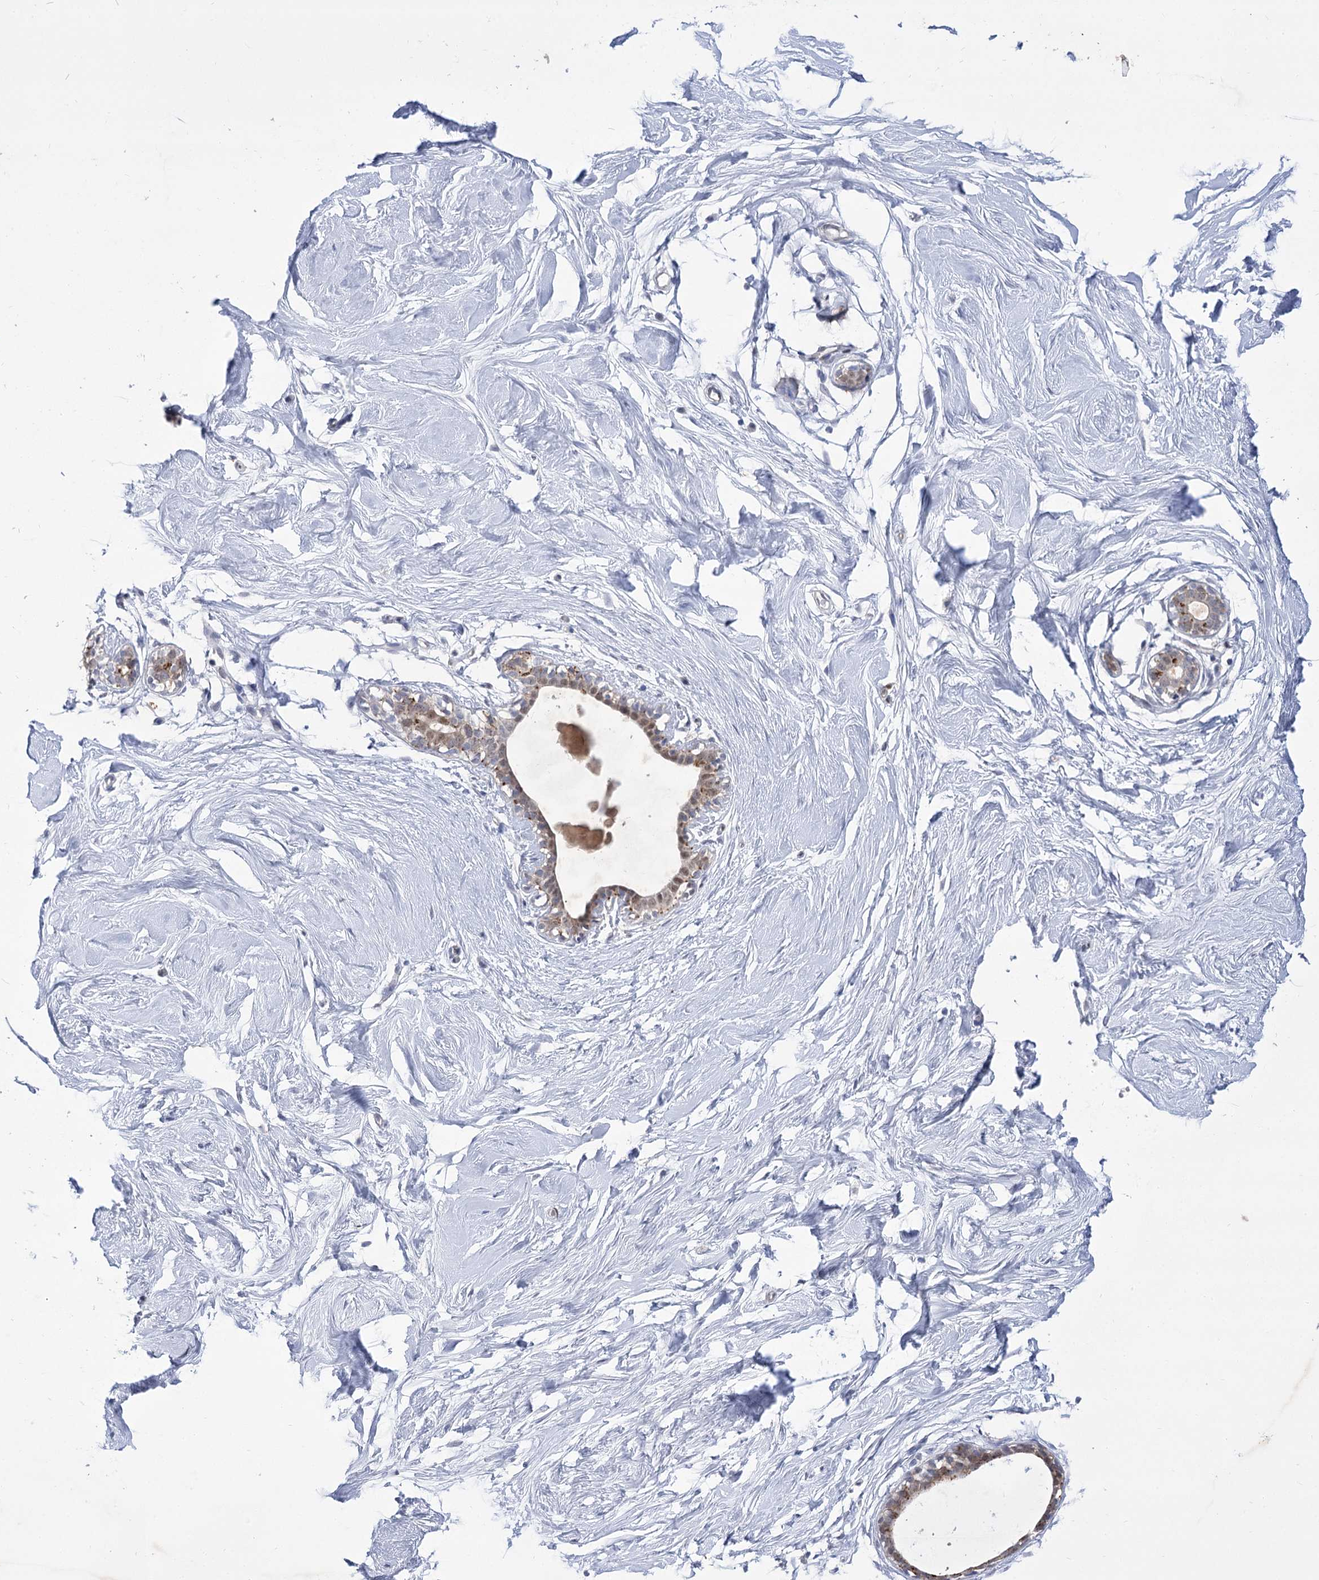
{"staining": {"intensity": "negative", "quantity": "none", "location": "none"}, "tissue": "breast", "cell_type": "Adipocytes", "image_type": "normal", "snomed": [{"axis": "morphology", "description": "Normal tissue, NOS"}, {"axis": "morphology", "description": "Adenoma, NOS"}, {"axis": "topography", "description": "Breast"}], "caption": "IHC histopathology image of benign breast: human breast stained with DAB reveals no significant protein positivity in adipocytes. (Brightfield microscopy of DAB (3,3'-diaminobenzidine) immunohistochemistry (IHC) at high magnification).", "gene": "SIAE", "patient": {"sex": "female", "age": 23}}